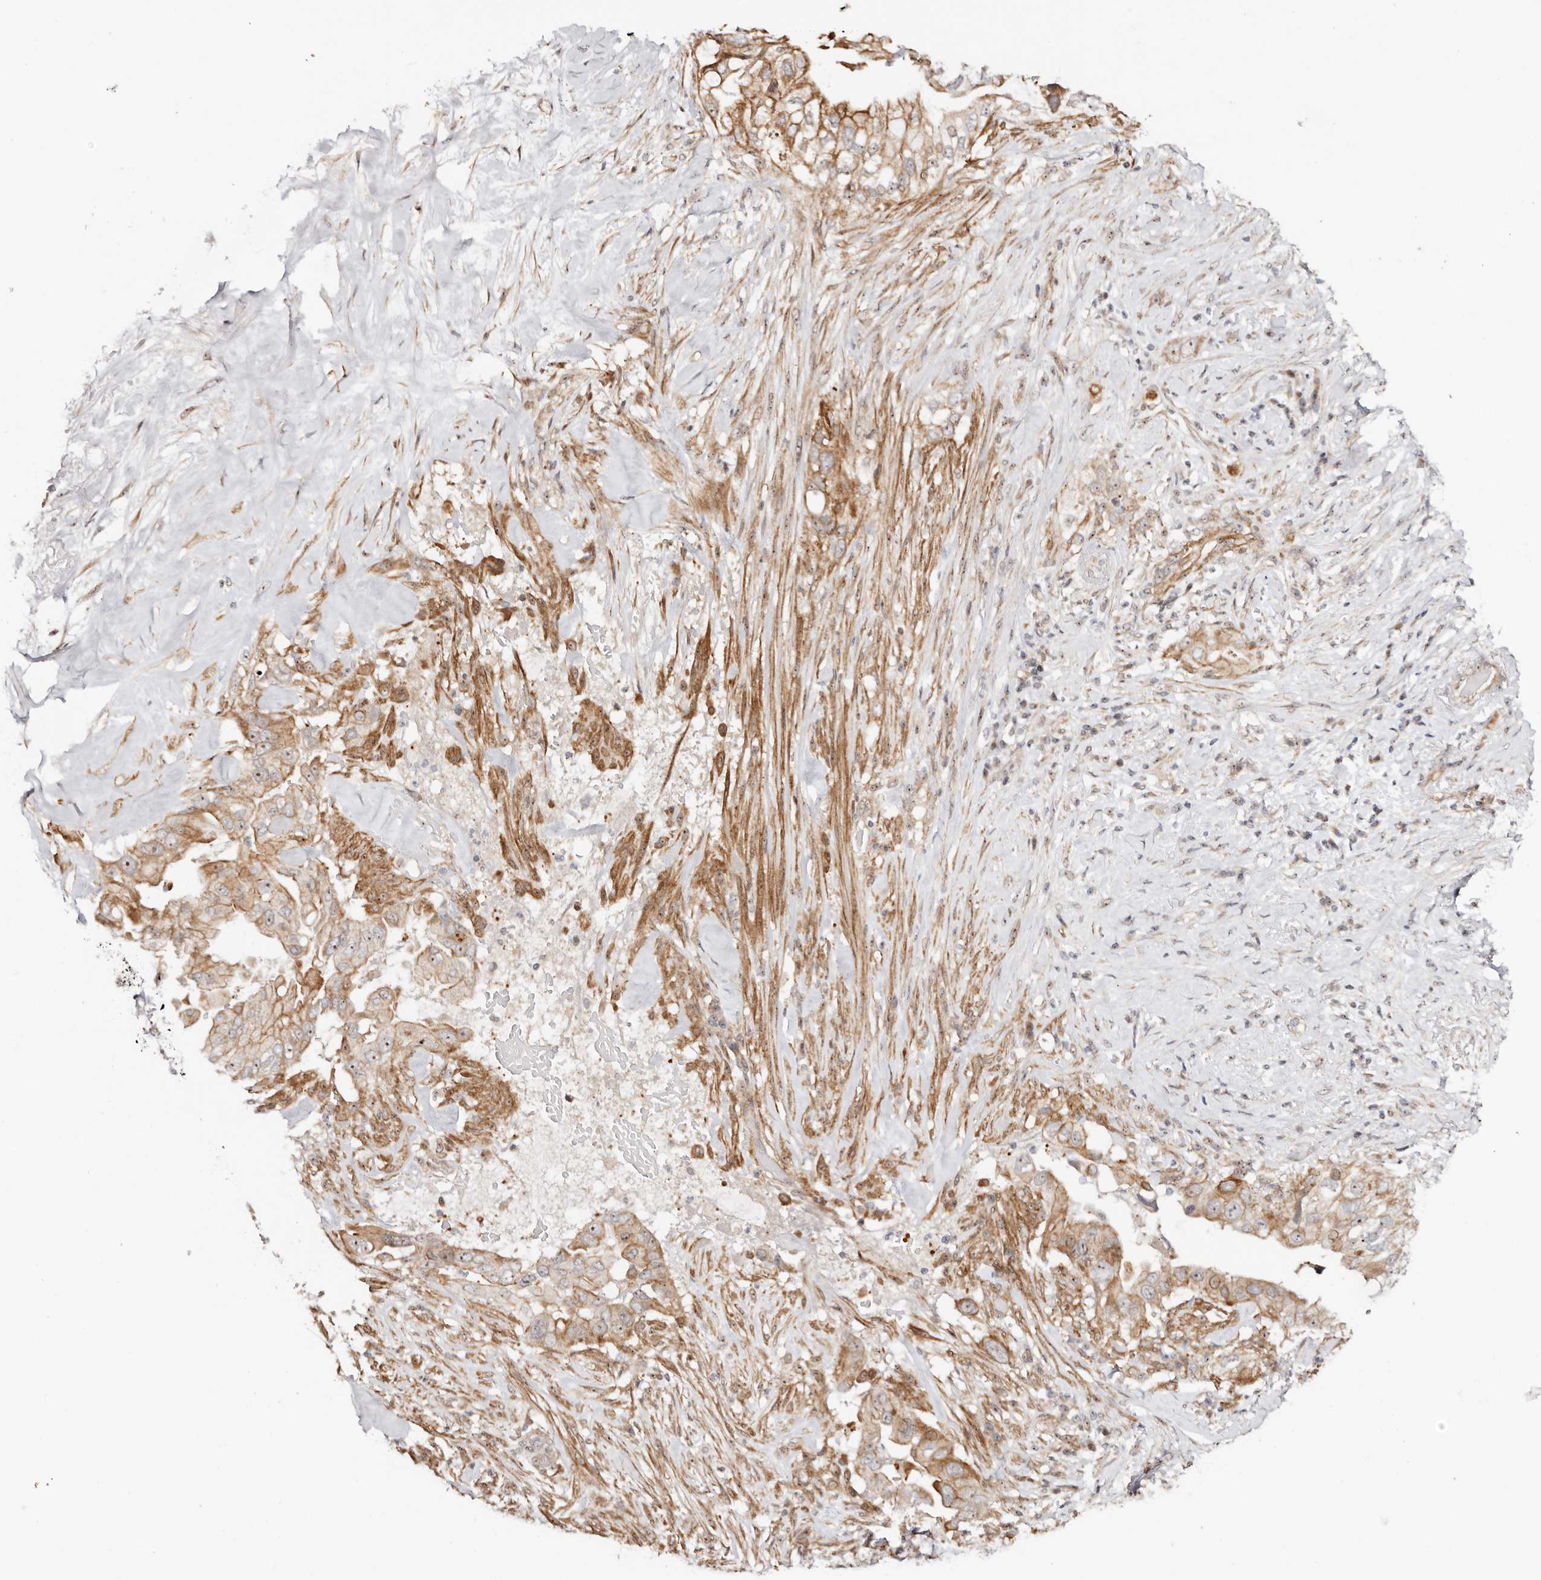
{"staining": {"intensity": "moderate", "quantity": "25%-75%", "location": "cytoplasmic/membranous,nuclear"}, "tissue": "pancreatic cancer", "cell_type": "Tumor cells", "image_type": "cancer", "snomed": [{"axis": "morphology", "description": "Inflammation, NOS"}, {"axis": "morphology", "description": "Adenocarcinoma, NOS"}, {"axis": "topography", "description": "Pancreas"}], "caption": "Pancreatic adenocarcinoma was stained to show a protein in brown. There is medium levels of moderate cytoplasmic/membranous and nuclear expression in approximately 25%-75% of tumor cells. Using DAB (3,3'-diaminobenzidine) (brown) and hematoxylin (blue) stains, captured at high magnification using brightfield microscopy.", "gene": "ODF2L", "patient": {"sex": "female", "age": 56}}